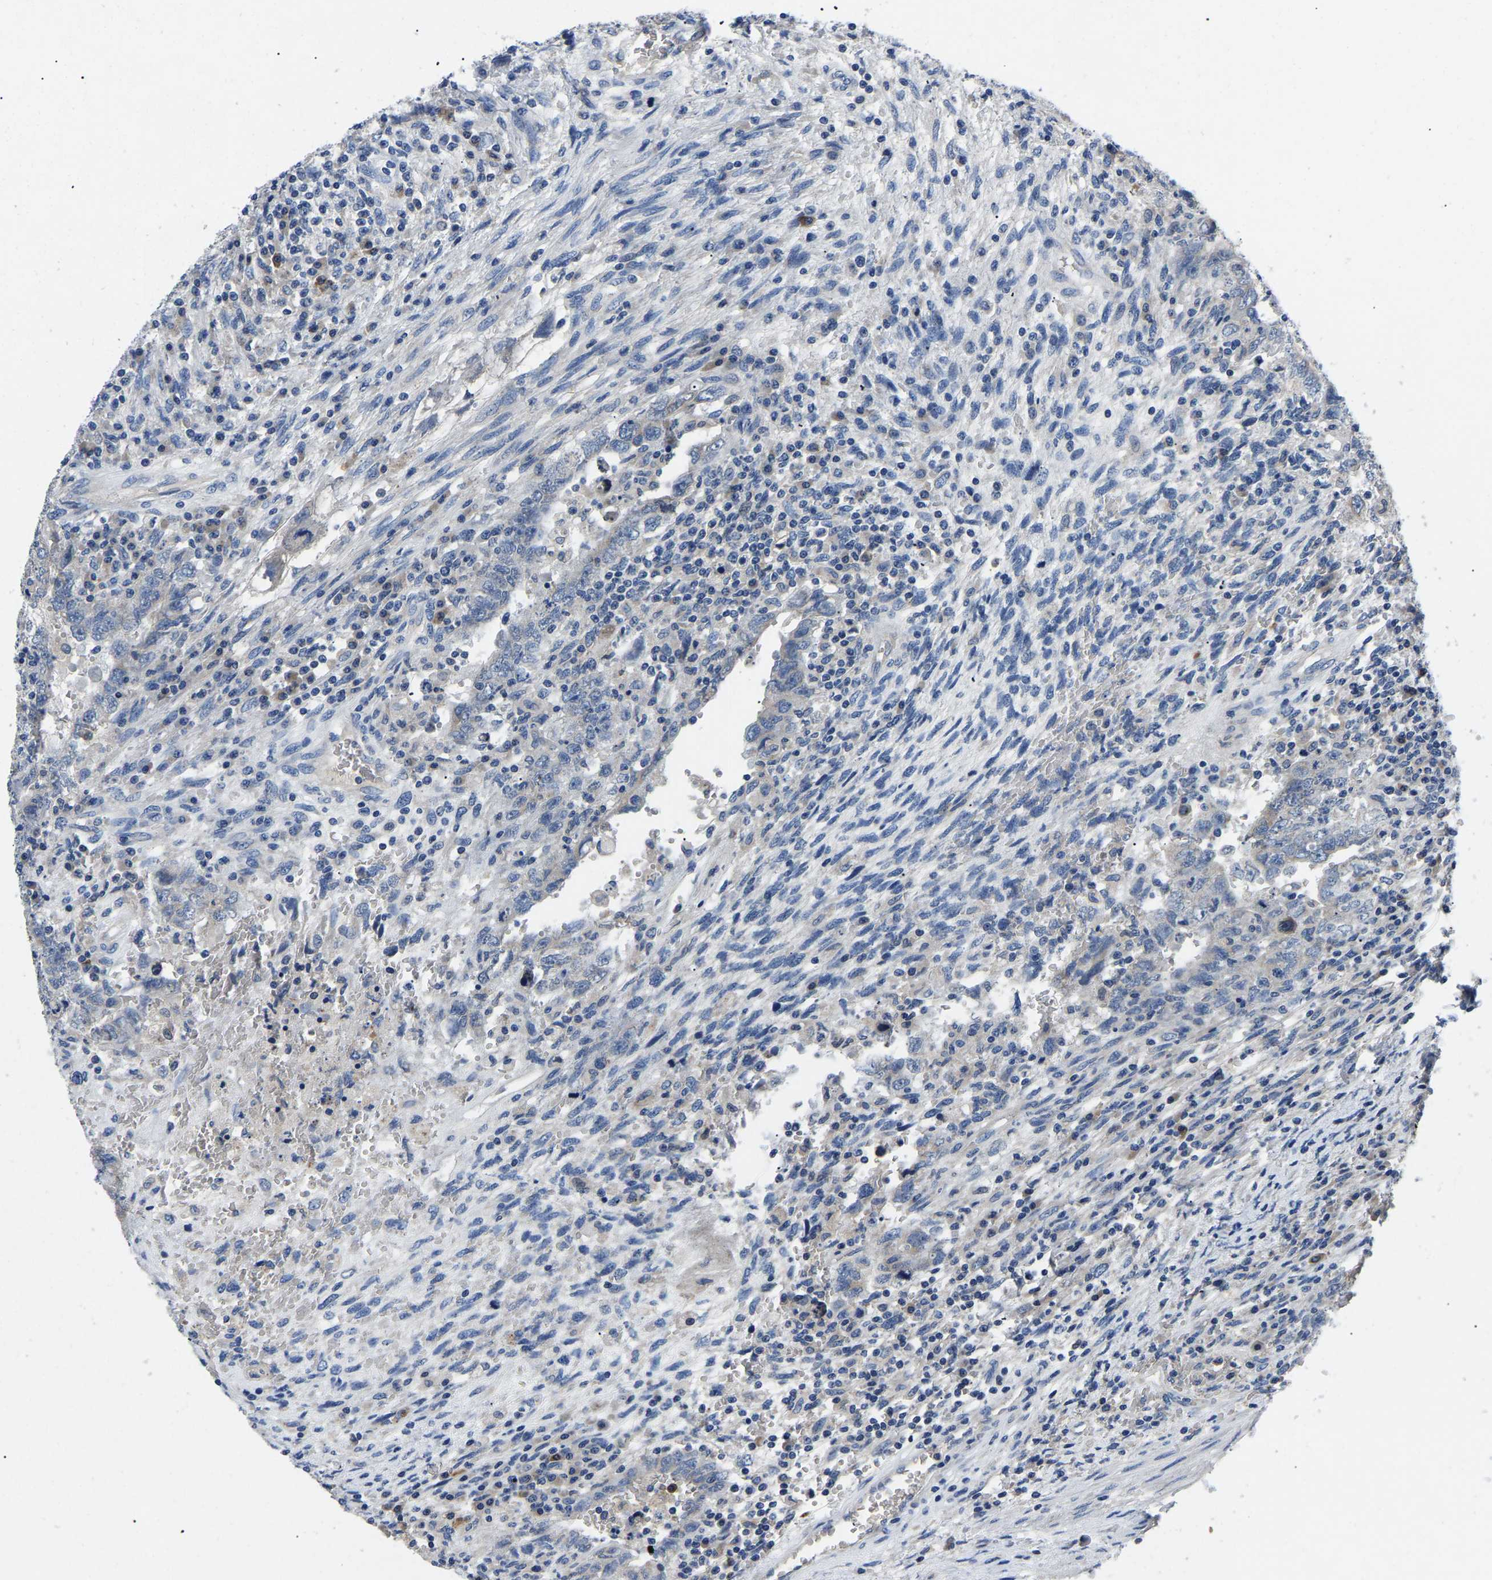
{"staining": {"intensity": "negative", "quantity": "none", "location": "none"}, "tissue": "testis cancer", "cell_type": "Tumor cells", "image_type": "cancer", "snomed": [{"axis": "morphology", "description": "Carcinoma, Embryonal, NOS"}, {"axis": "topography", "description": "Testis"}], "caption": "There is no significant positivity in tumor cells of testis cancer (embryonal carcinoma).", "gene": "TOR1B", "patient": {"sex": "male", "age": 26}}